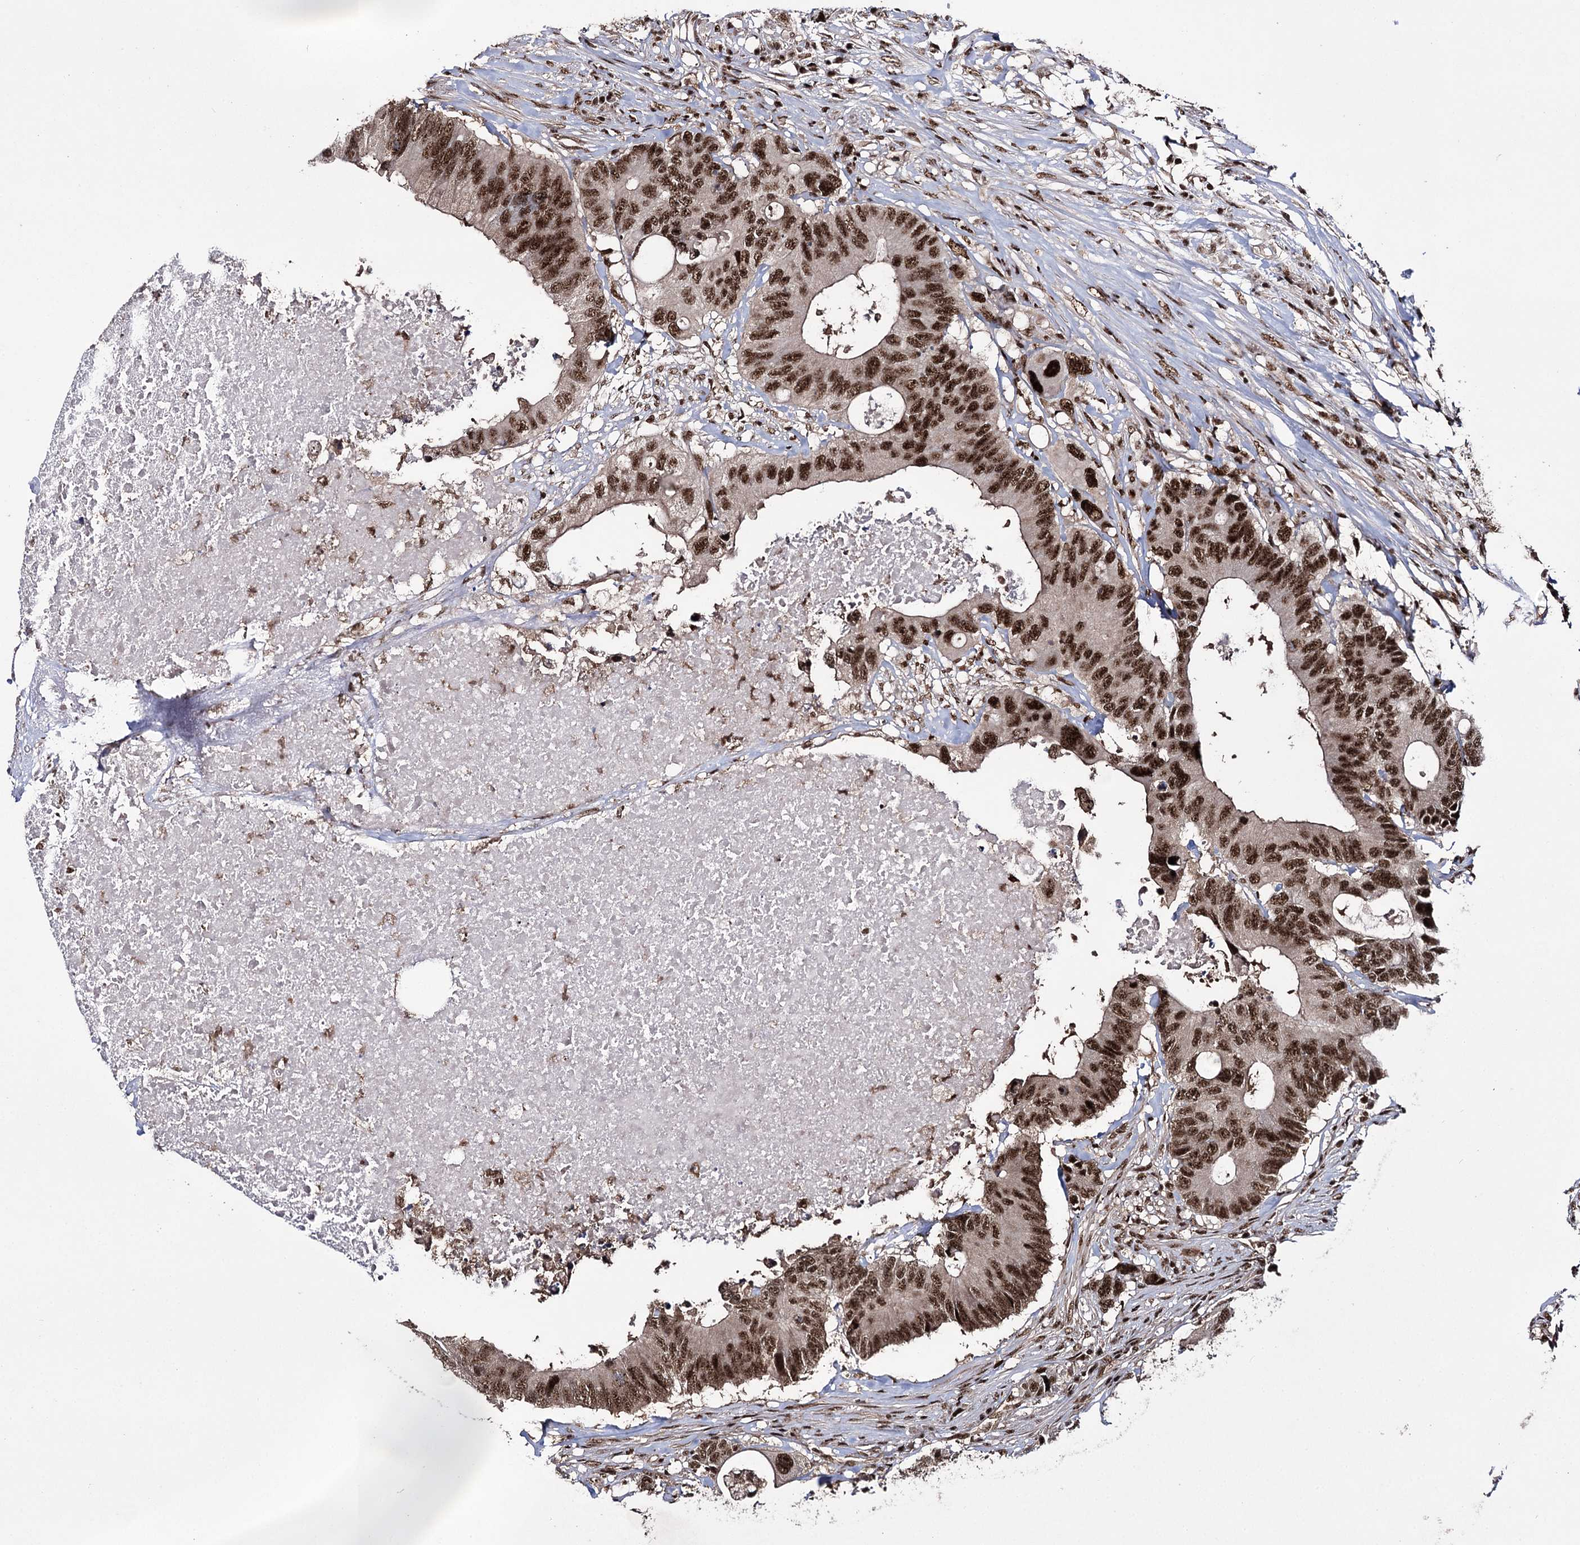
{"staining": {"intensity": "strong", "quantity": ">75%", "location": "nuclear"}, "tissue": "colorectal cancer", "cell_type": "Tumor cells", "image_type": "cancer", "snomed": [{"axis": "morphology", "description": "Adenocarcinoma, NOS"}, {"axis": "topography", "description": "Colon"}], "caption": "Immunohistochemical staining of human colorectal adenocarcinoma shows strong nuclear protein staining in approximately >75% of tumor cells. Nuclei are stained in blue.", "gene": "PRPF40A", "patient": {"sex": "male", "age": 71}}